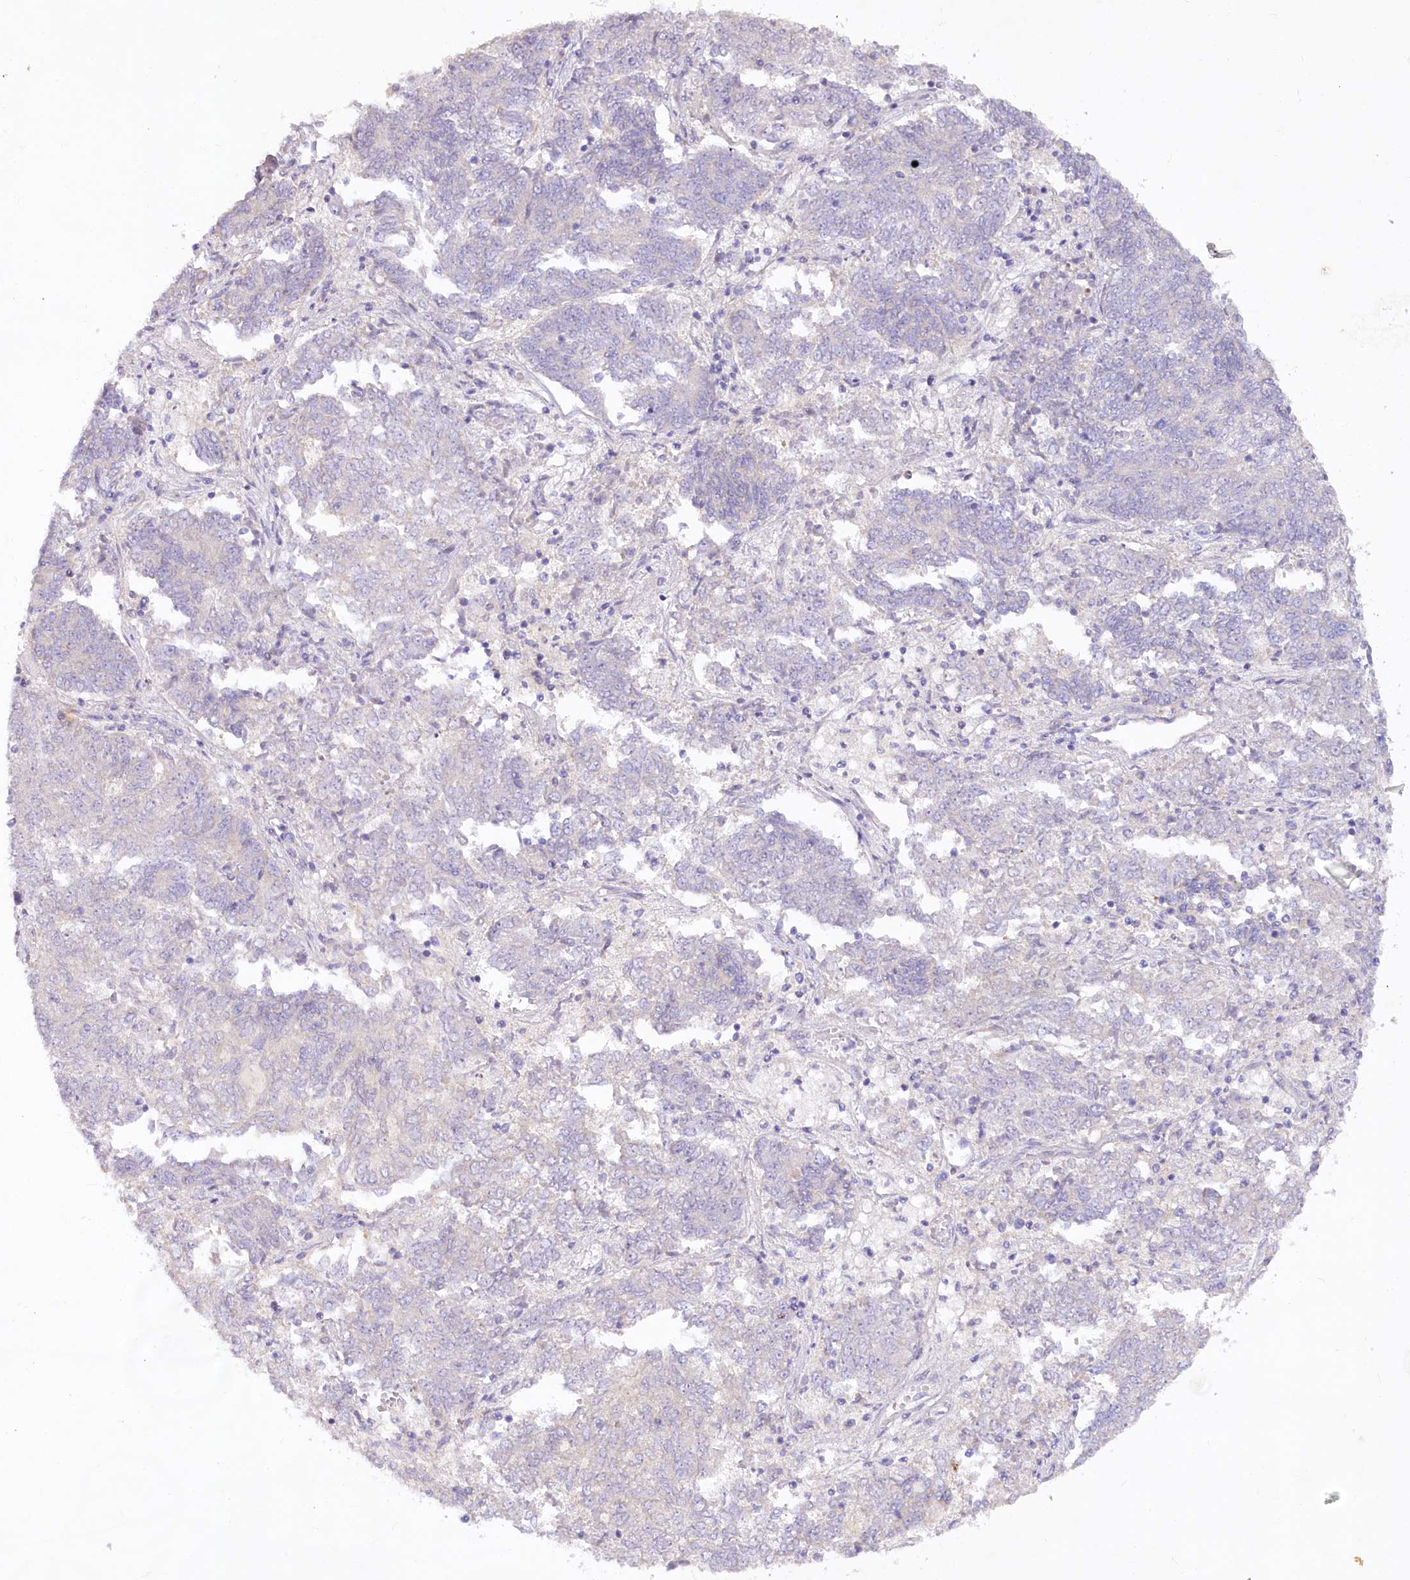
{"staining": {"intensity": "negative", "quantity": "none", "location": "none"}, "tissue": "endometrial cancer", "cell_type": "Tumor cells", "image_type": "cancer", "snomed": [{"axis": "morphology", "description": "Adenocarcinoma, NOS"}, {"axis": "topography", "description": "Endometrium"}], "caption": "This is a histopathology image of immunohistochemistry (IHC) staining of adenocarcinoma (endometrial), which shows no expression in tumor cells.", "gene": "EFHC2", "patient": {"sex": "female", "age": 80}}